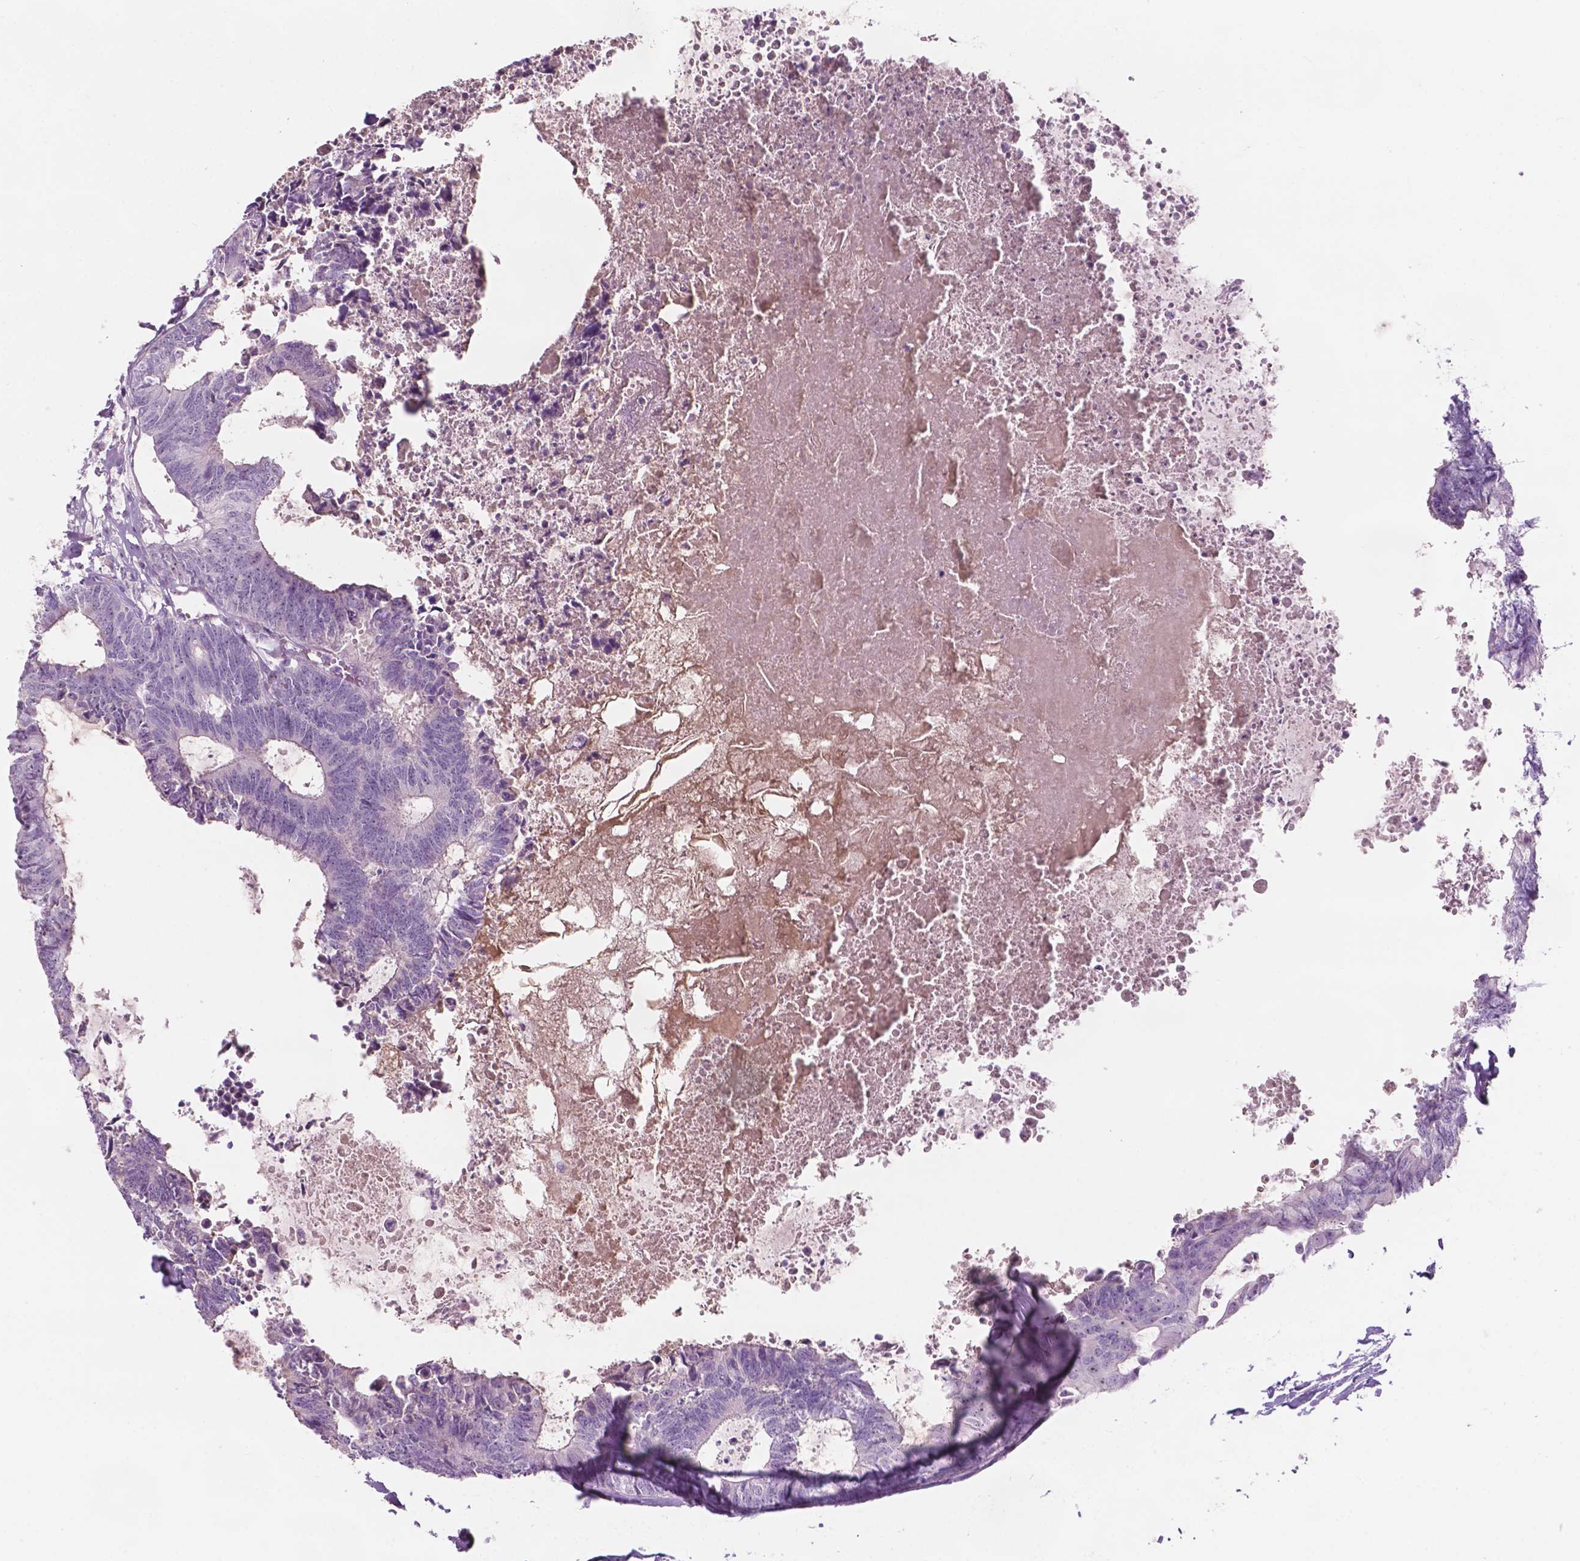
{"staining": {"intensity": "negative", "quantity": "none", "location": "none"}, "tissue": "colorectal cancer", "cell_type": "Tumor cells", "image_type": "cancer", "snomed": [{"axis": "morphology", "description": "Adenocarcinoma, NOS"}, {"axis": "topography", "description": "Colon"}, {"axis": "topography", "description": "Rectum"}], "caption": "This is an immunohistochemistry photomicrograph of human colorectal adenocarcinoma. There is no positivity in tumor cells.", "gene": "ZNF853", "patient": {"sex": "male", "age": 57}}